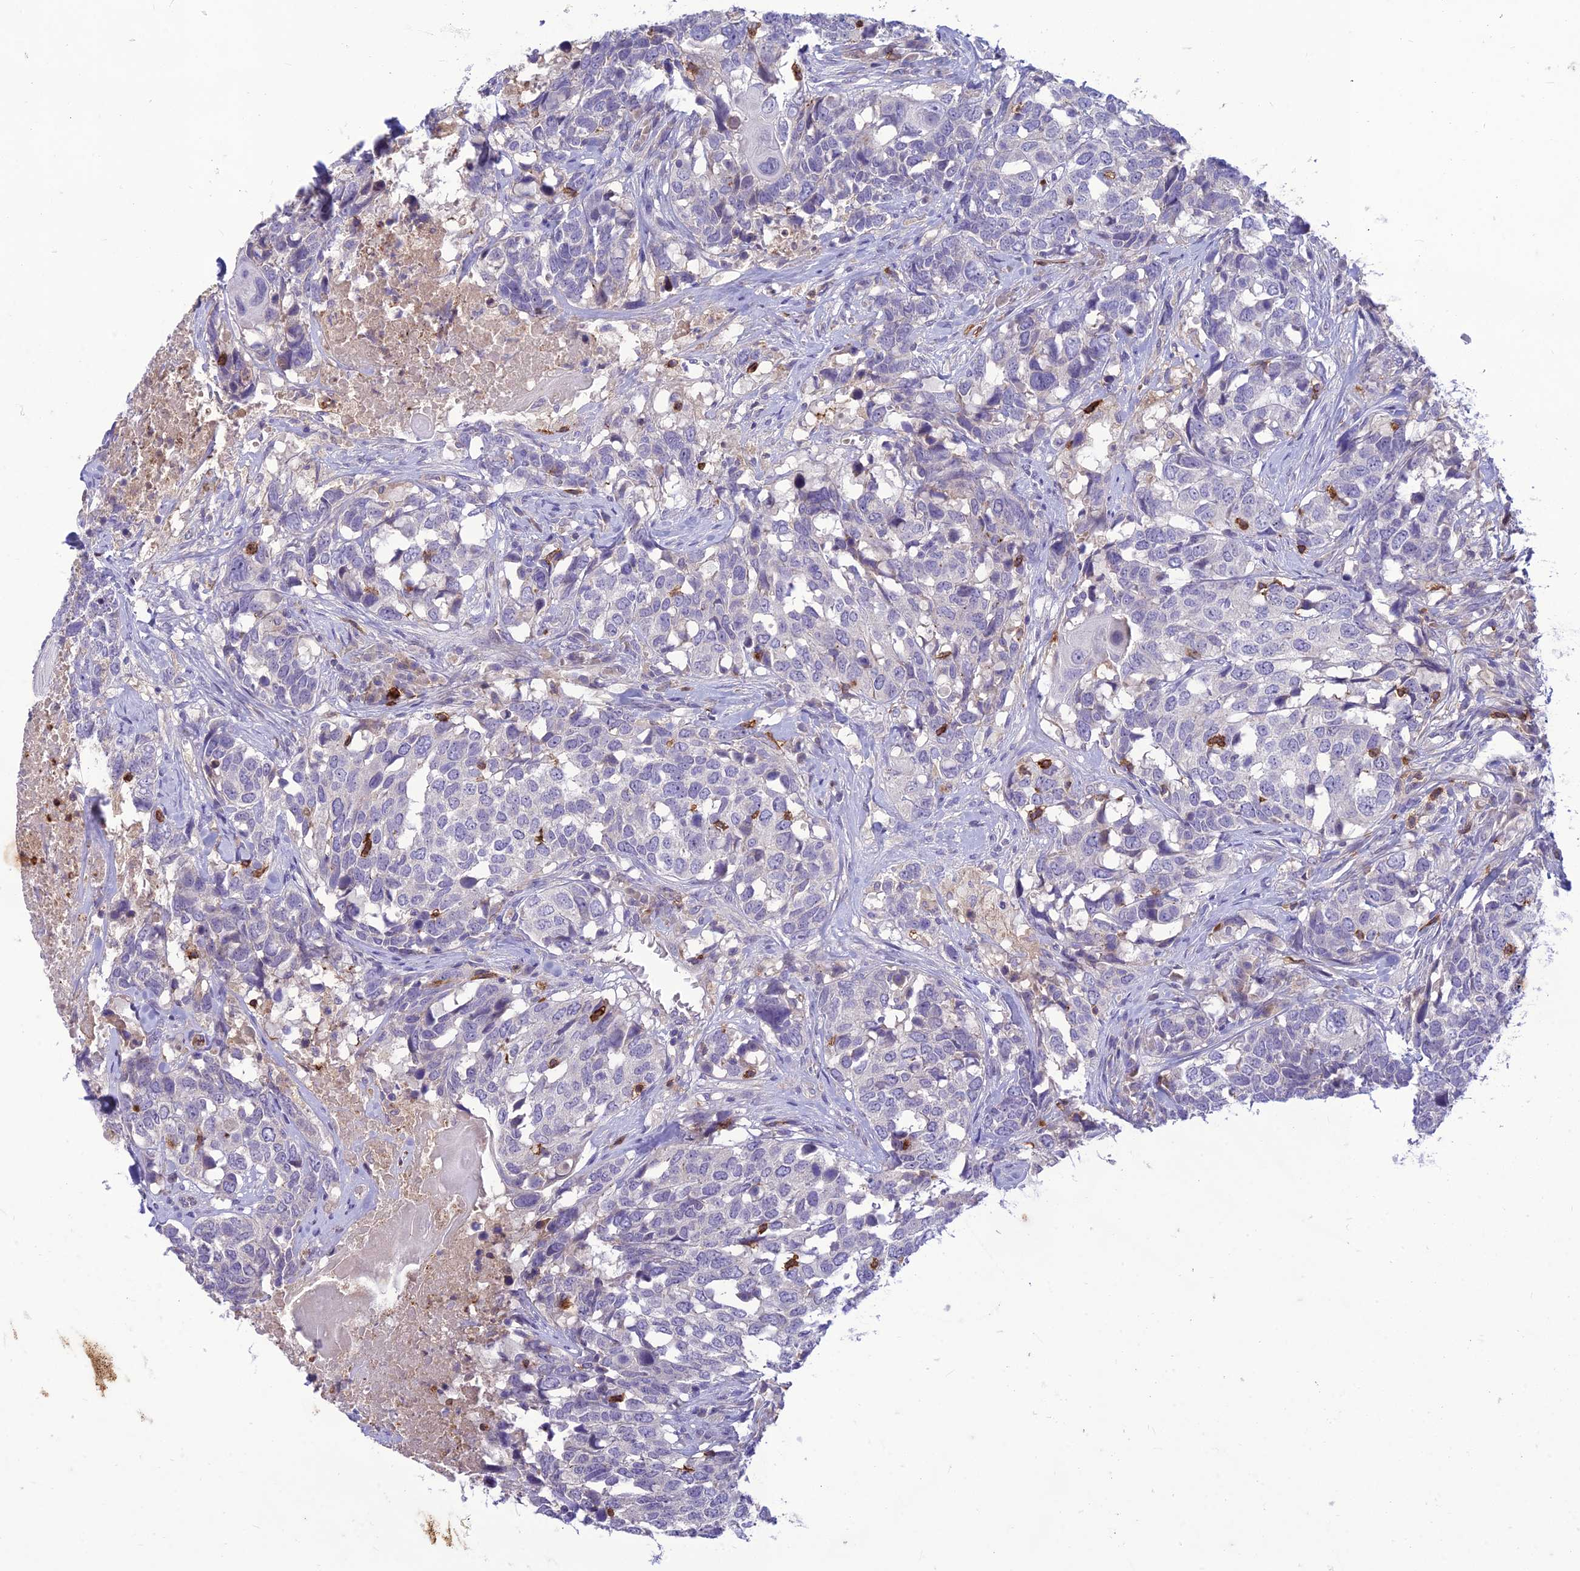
{"staining": {"intensity": "negative", "quantity": "none", "location": "none"}, "tissue": "head and neck cancer", "cell_type": "Tumor cells", "image_type": "cancer", "snomed": [{"axis": "morphology", "description": "Squamous cell carcinoma, NOS"}, {"axis": "topography", "description": "Head-Neck"}], "caption": "Image shows no significant protein expression in tumor cells of squamous cell carcinoma (head and neck). (Immunohistochemistry (ihc), brightfield microscopy, high magnification).", "gene": "ITGAE", "patient": {"sex": "male", "age": 66}}